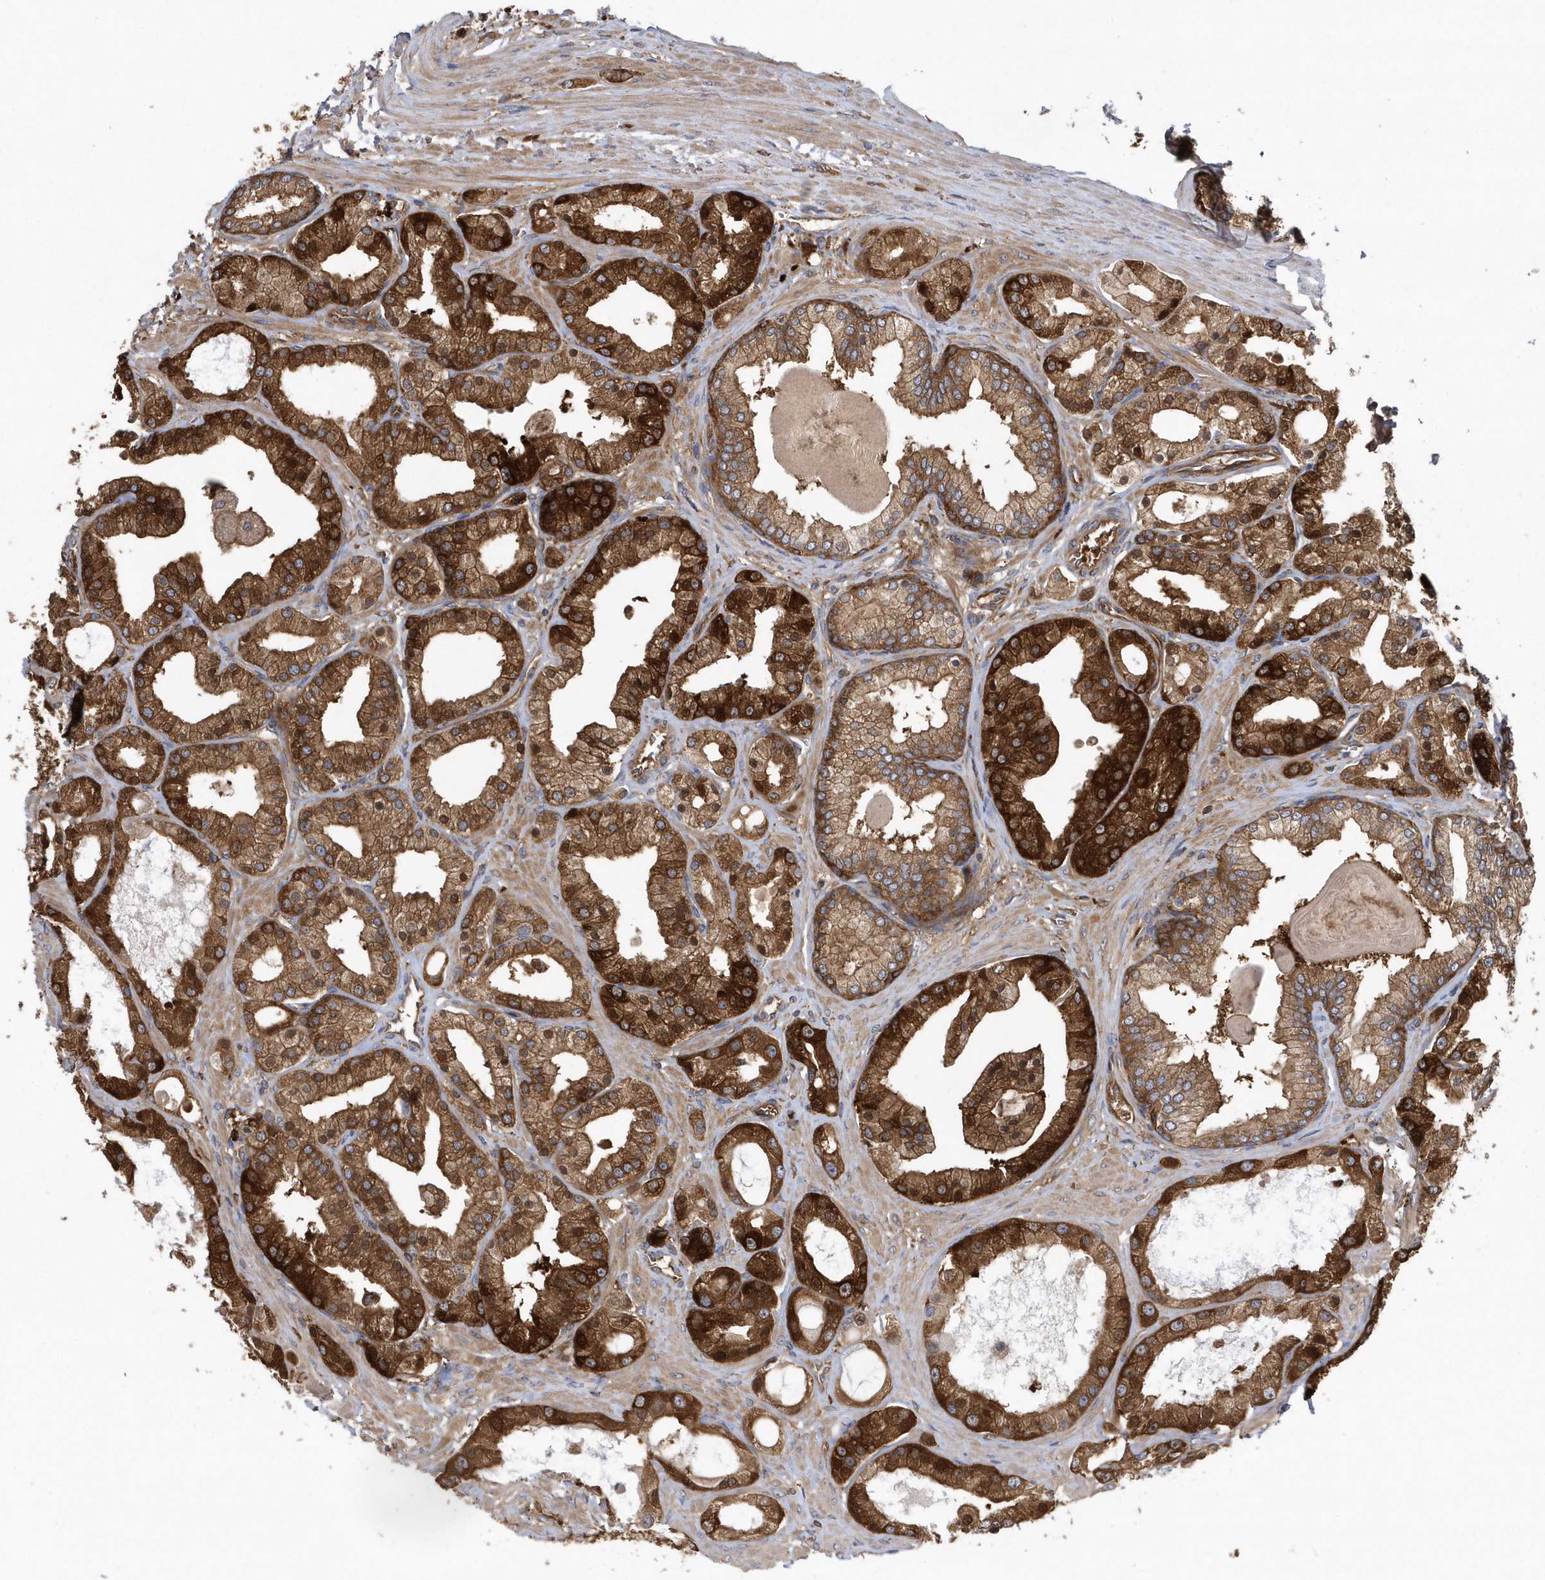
{"staining": {"intensity": "strong", "quantity": ">75%", "location": "cytoplasmic/membranous"}, "tissue": "prostate cancer", "cell_type": "Tumor cells", "image_type": "cancer", "snomed": [{"axis": "morphology", "description": "Adenocarcinoma, Low grade"}, {"axis": "topography", "description": "Prostate"}], "caption": "Immunohistochemistry (IHC) histopathology image of neoplastic tissue: prostate cancer stained using IHC shows high levels of strong protein expression localized specifically in the cytoplasmic/membranous of tumor cells, appearing as a cytoplasmic/membranous brown color.", "gene": "PAICS", "patient": {"sex": "male", "age": 67}}